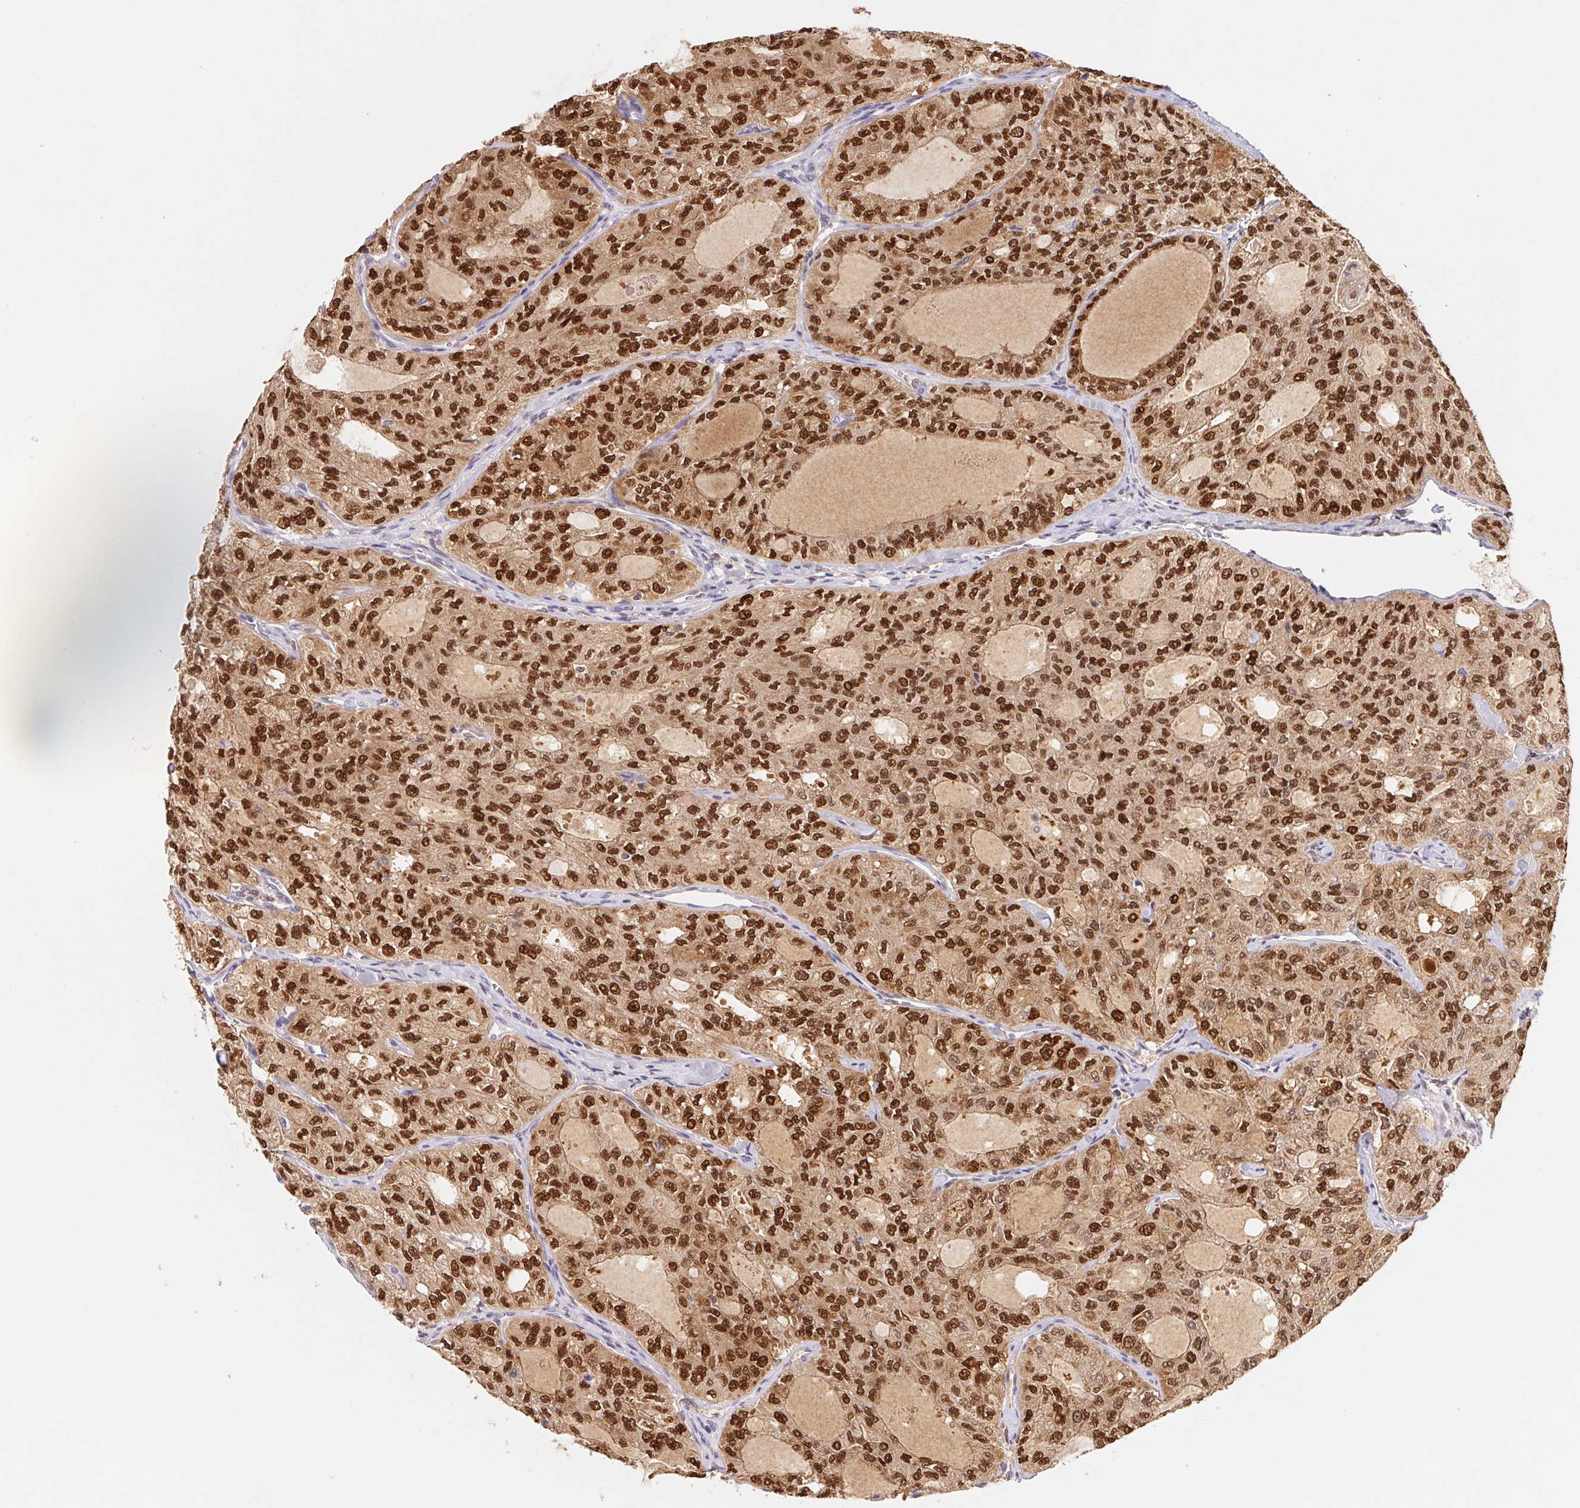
{"staining": {"intensity": "strong", "quantity": ">75%", "location": "cytoplasmic/membranous,nuclear"}, "tissue": "thyroid cancer", "cell_type": "Tumor cells", "image_type": "cancer", "snomed": [{"axis": "morphology", "description": "Follicular adenoma carcinoma, NOS"}, {"axis": "topography", "description": "Thyroid gland"}], "caption": "A high amount of strong cytoplasmic/membranous and nuclear expression is seen in about >75% of tumor cells in thyroid cancer (follicular adenoma carcinoma) tissue. (Brightfield microscopy of DAB IHC at high magnification).", "gene": "L3MBTL4", "patient": {"sex": "male", "age": 75}}